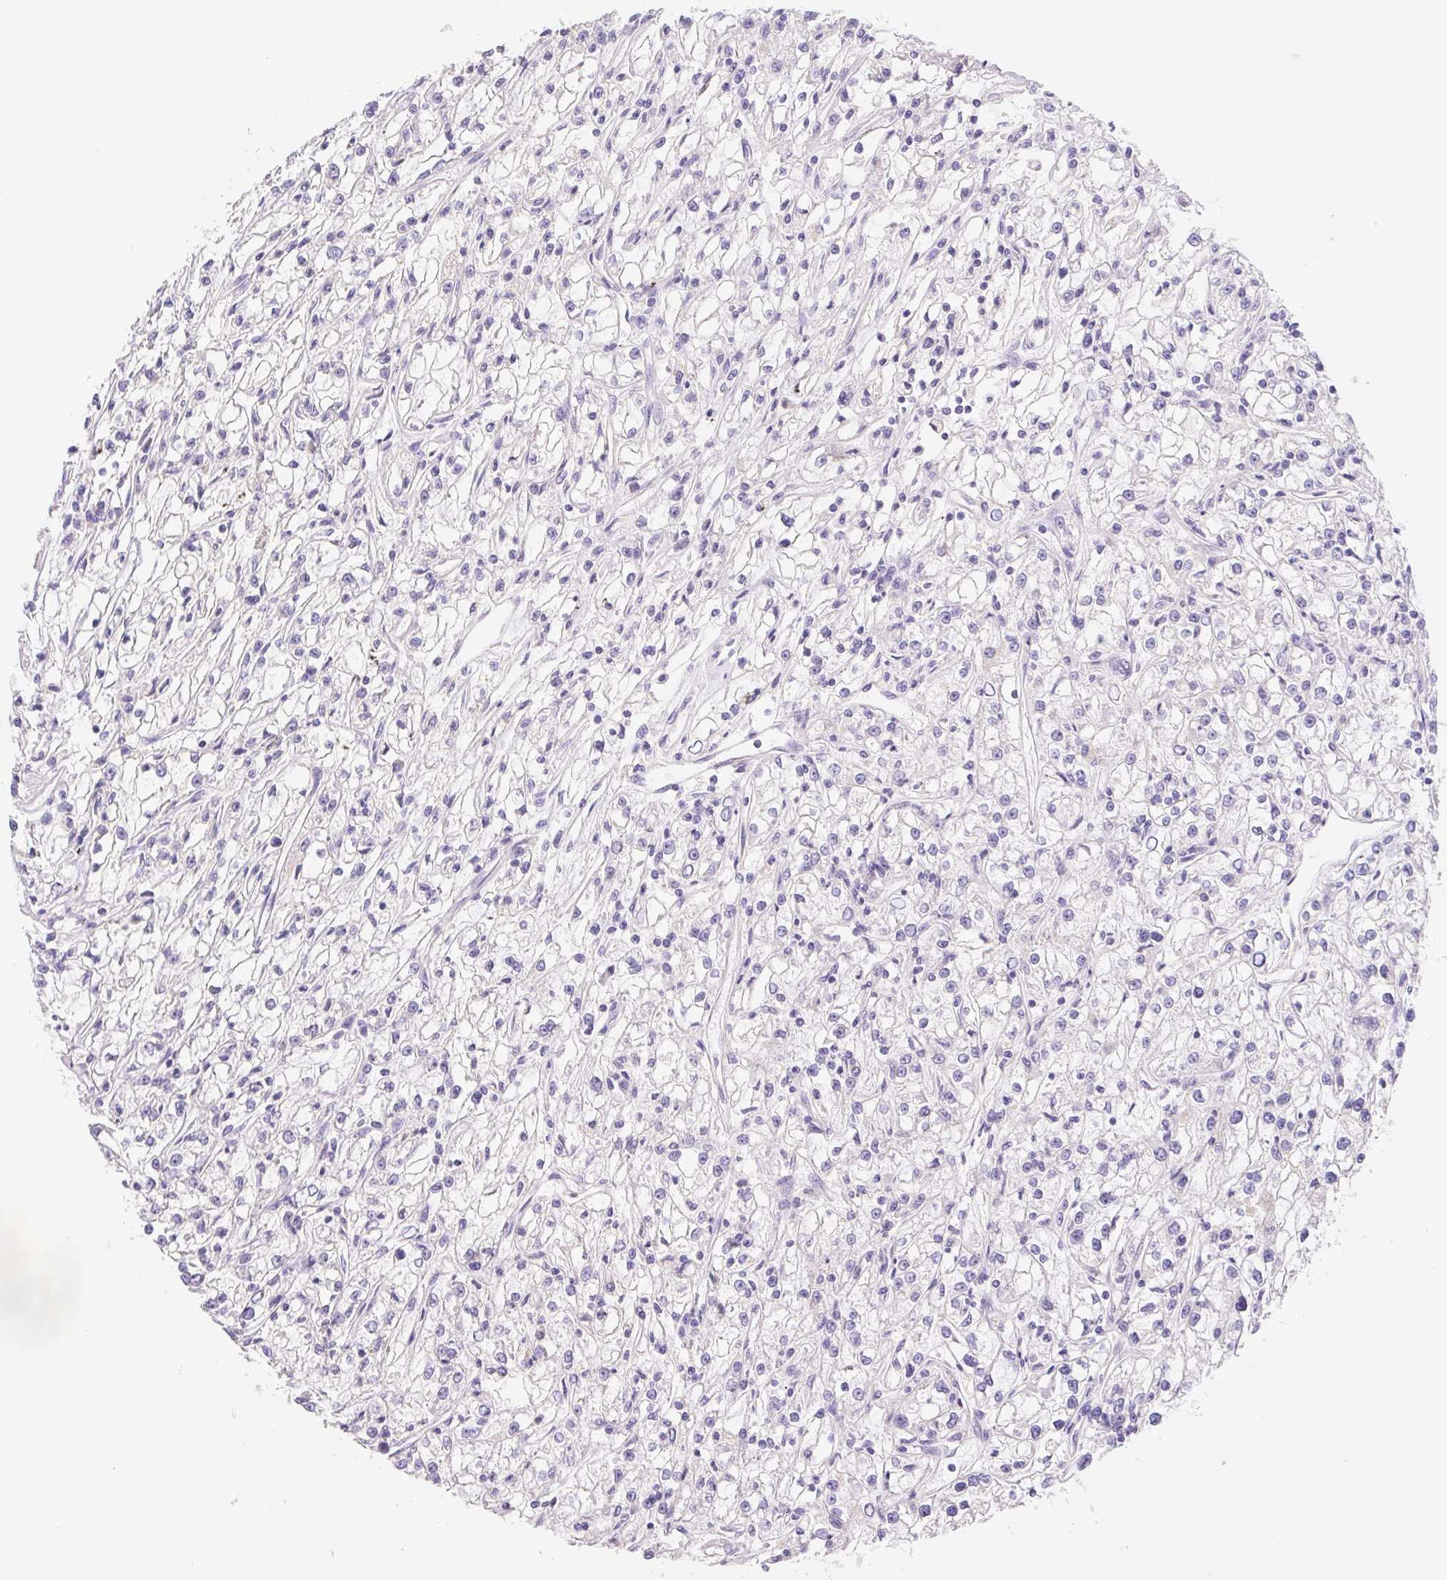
{"staining": {"intensity": "negative", "quantity": "none", "location": "none"}, "tissue": "renal cancer", "cell_type": "Tumor cells", "image_type": "cancer", "snomed": [{"axis": "morphology", "description": "Adenocarcinoma, NOS"}, {"axis": "topography", "description": "Kidney"}], "caption": "High power microscopy micrograph of an IHC photomicrograph of renal cancer, revealing no significant positivity in tumor cells.", "gene": "FKBP6", "patient": {"sex": "female", "age": 59}}